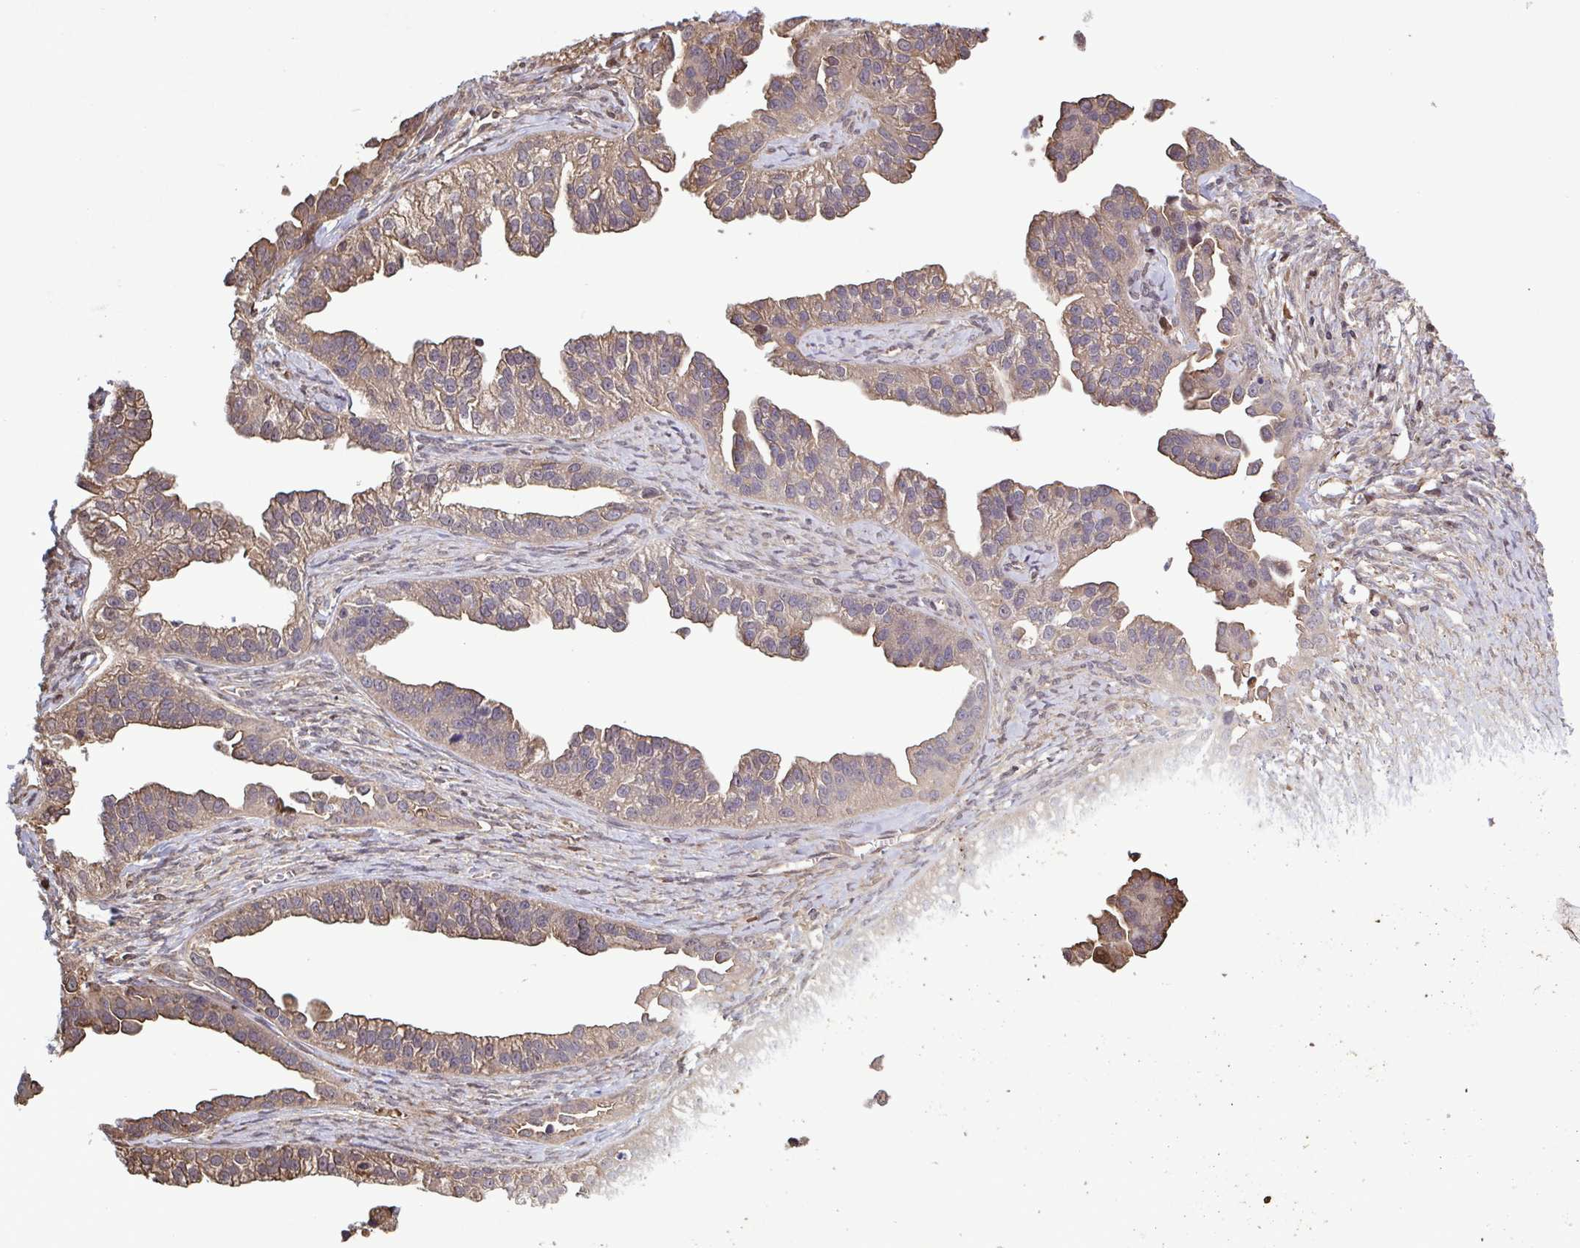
{"staining": {"intensity": "weak", "quantity": ">75%", "location": "cytoplasmic/membranous"}, "tissue": "ovarian cancer", "cell_type": "Tumor cells", "image_type": "cancer", "snomed": [{"axis": "morphology", "description": "Cystadenocarcinoma, serous, NOS"}, {"axis": "topography", "description": "Ovary"}], "caption": "A high-resolution micrograph shows immunohistochemistry staining of ovarian cancer (serous cystadenocarcinoma), which displays weak cytoplasmic/membranous expression in about >75% of tumor cells.", "gene": "SEC63", "patient": {"sex": "female", "age": 75}}